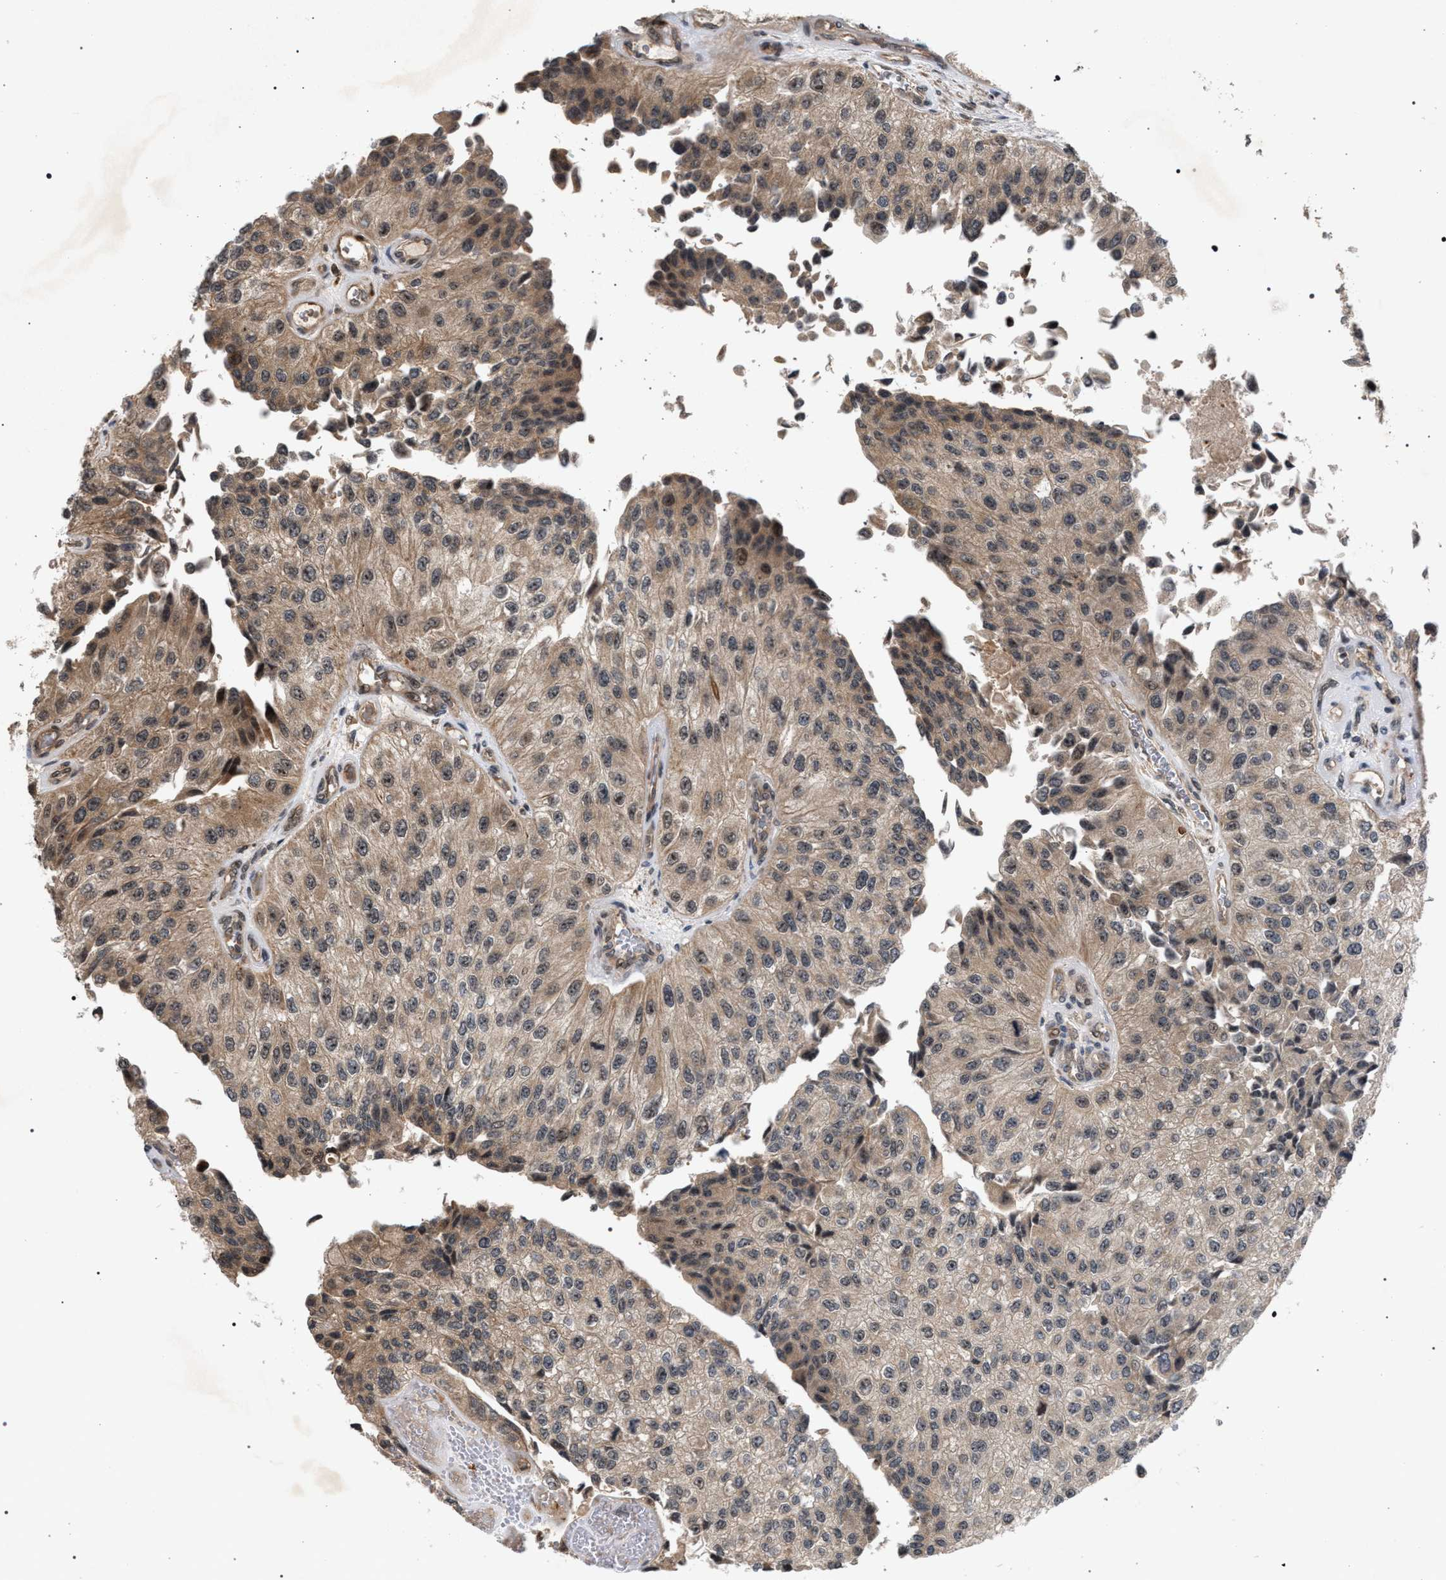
{"staining": {"intensity": "weak", "quantity": ">75%", "location": "cytoplasmic/membranous,nuclear"}, "tissue": "urothelial cancer", "cell_type": "Tumor cells", "image_type": "cancer", "snomed": [{"axis": "morphology", "description": "Urothelial carcinoma, High grade"}, {"axis": "topography", "description": "Kidney"}, {"axis": "topography", "description": "Urinary bladder"}], "caption": "A brown stain shows weak cytoplasmic/membranous and nuclear expression of a protein in human urothelial cancer tumor cells. (DAB (3,3'-diaminobenzidine) = brown stain, brightfield microscopy at high magnification).", "gene": "IRAK4", "patient": {"sex": "male", "age": 77}}